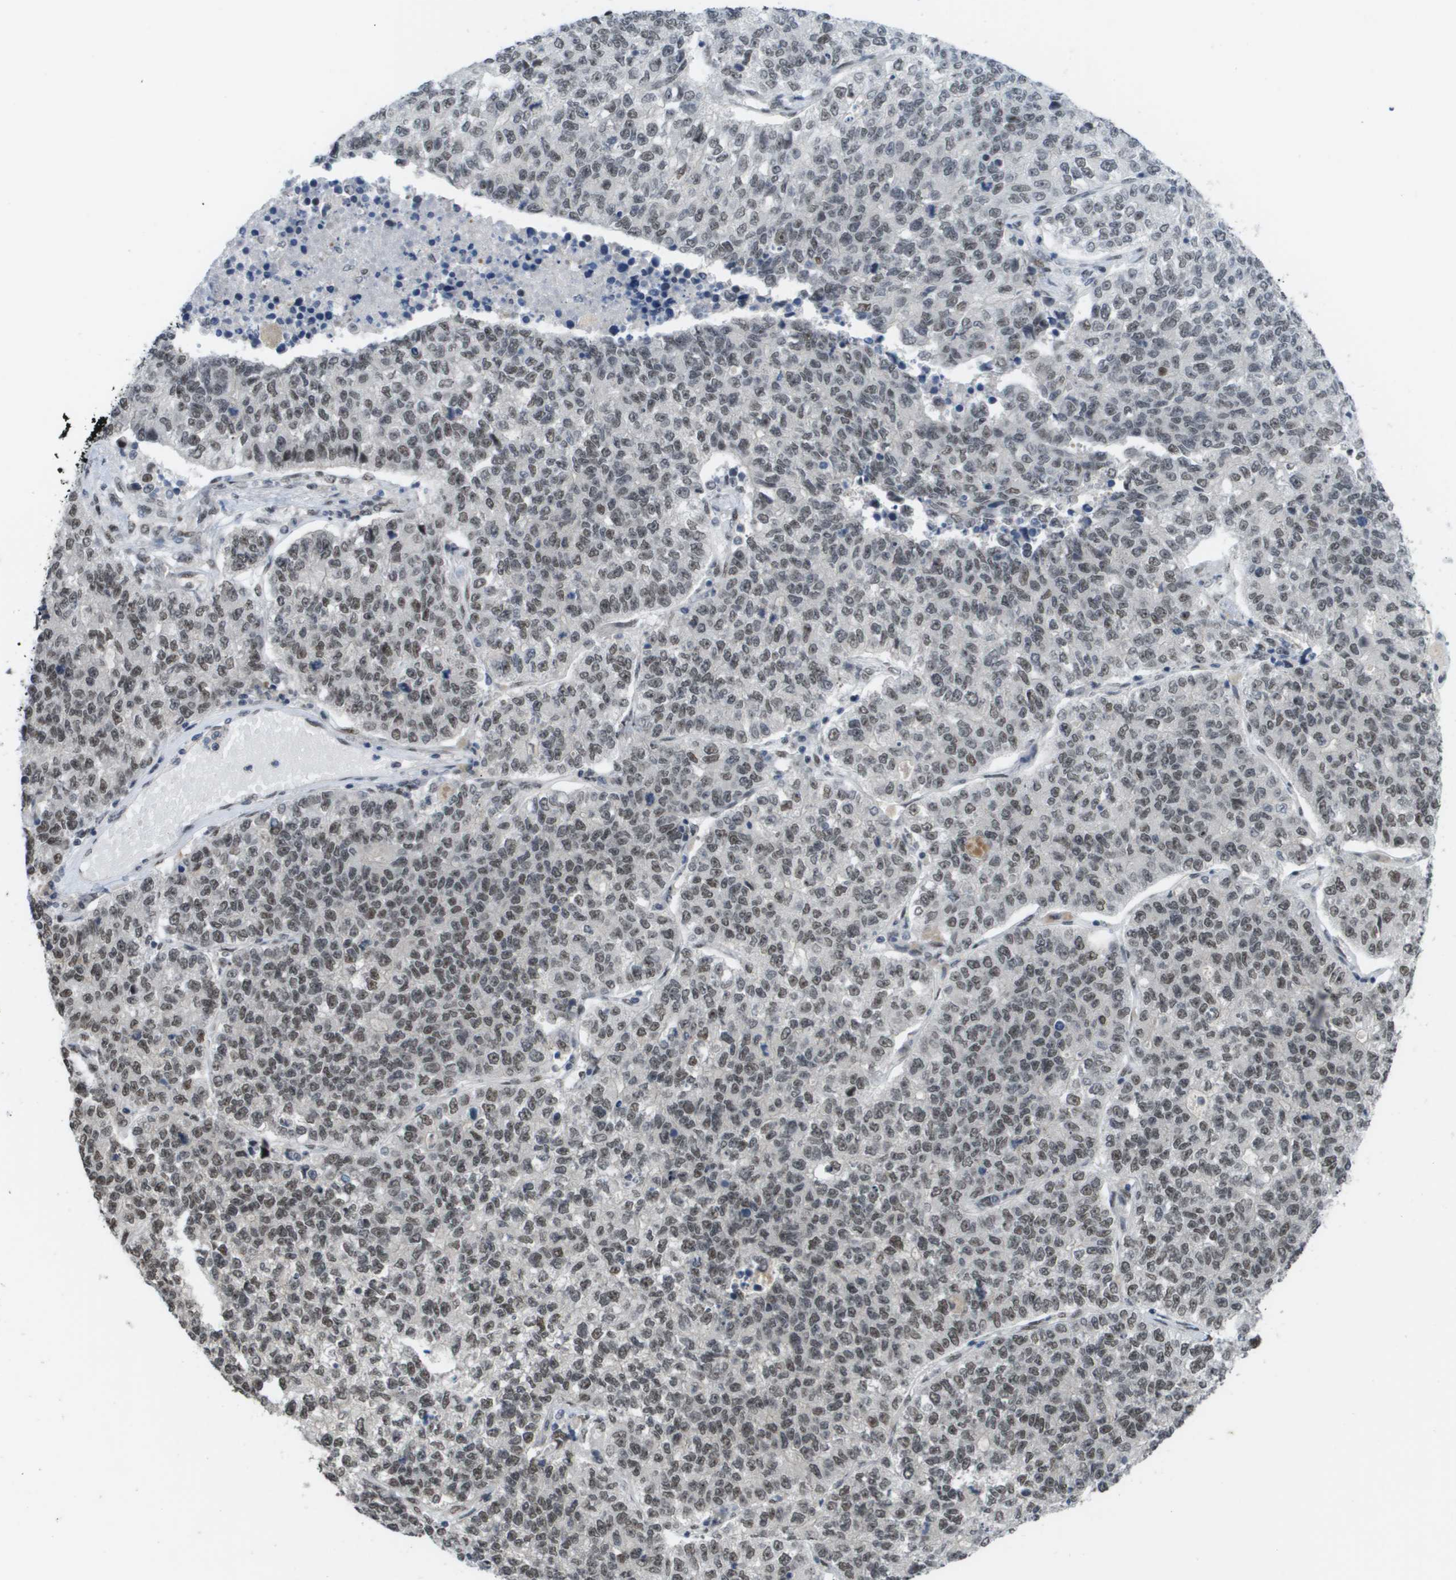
{"staining": {"intensity": "weak", "quantity": "25%-75%", "location": "nuclear"}, "tissue": "lung cancer", "cell_type": "Tumor cells", "image_type": "cancer", "snomed": [{"axis": "morphology", "description": "Adenocarcinoma, NOS"}, {"axis": "topography", "description": "Lung"}], "caption": "Lung adenocarcinoma stained with a protein marker demonstrates weak staining in tumor cells.", "gene": "CDT1", "patient": {"sex": "male", "age": 49}}